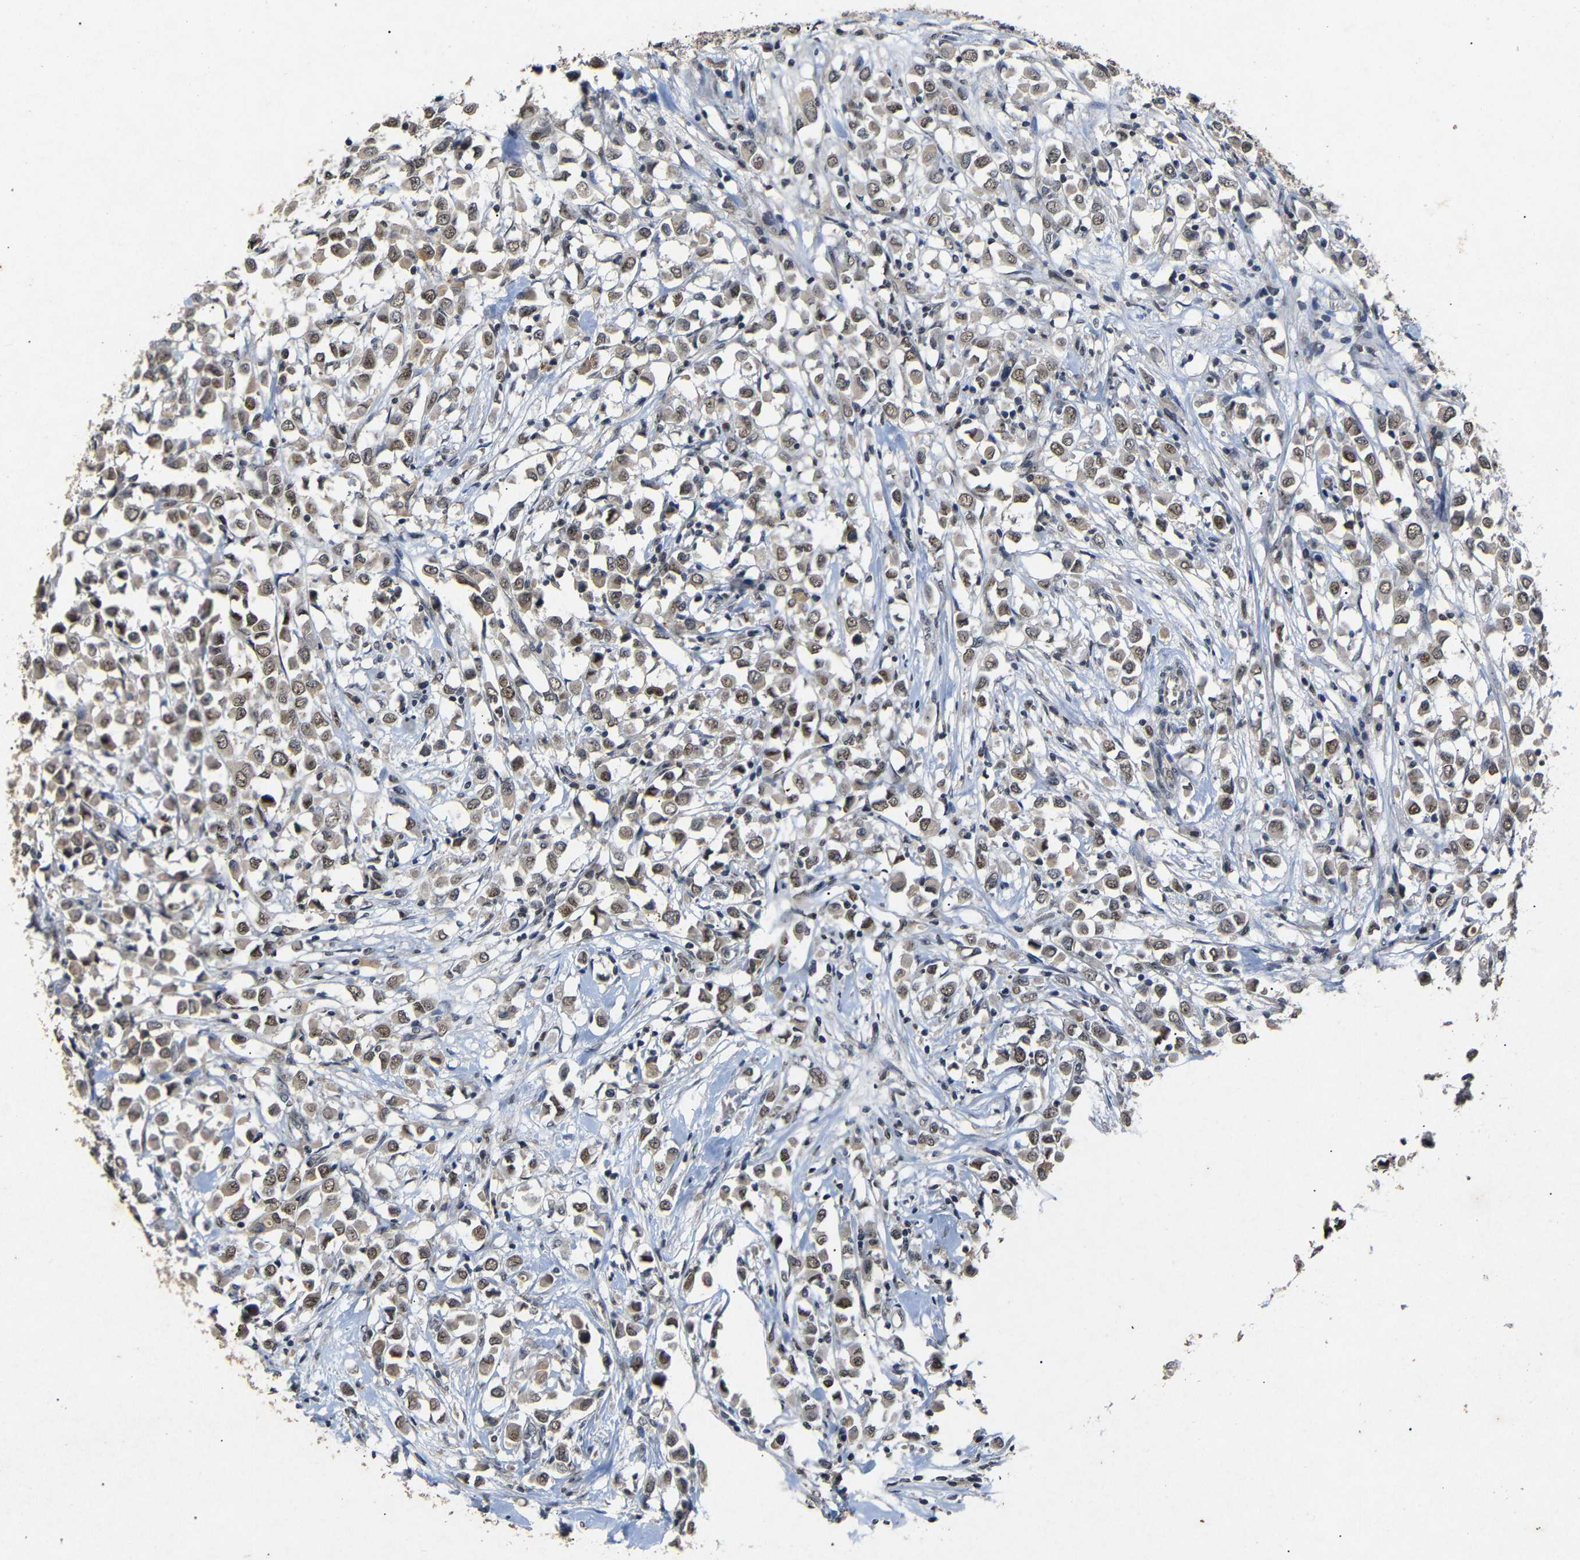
{"staining": {"intensity": "moderate", "quantity": ">75%", "location": "cytoplasmic/membranous,nuclear"}, "tissue": "breast cancer", "cell_type": "Tumor cells", "image_type": "cancer", "snomed": [{"axis": "morphology", "description": "Duct carcinoma"}, {"axis": "topography", "description": "Breast"}], "caption": "This image displays IHC staining of breast cancer (invasive ductal carcinoma), with medium moderate cytoplasmic/membranous and nuclear positivity in about >75% of tumor cells.", "gene": "PARN", "patient": {"sex": "female", "age": 61}}